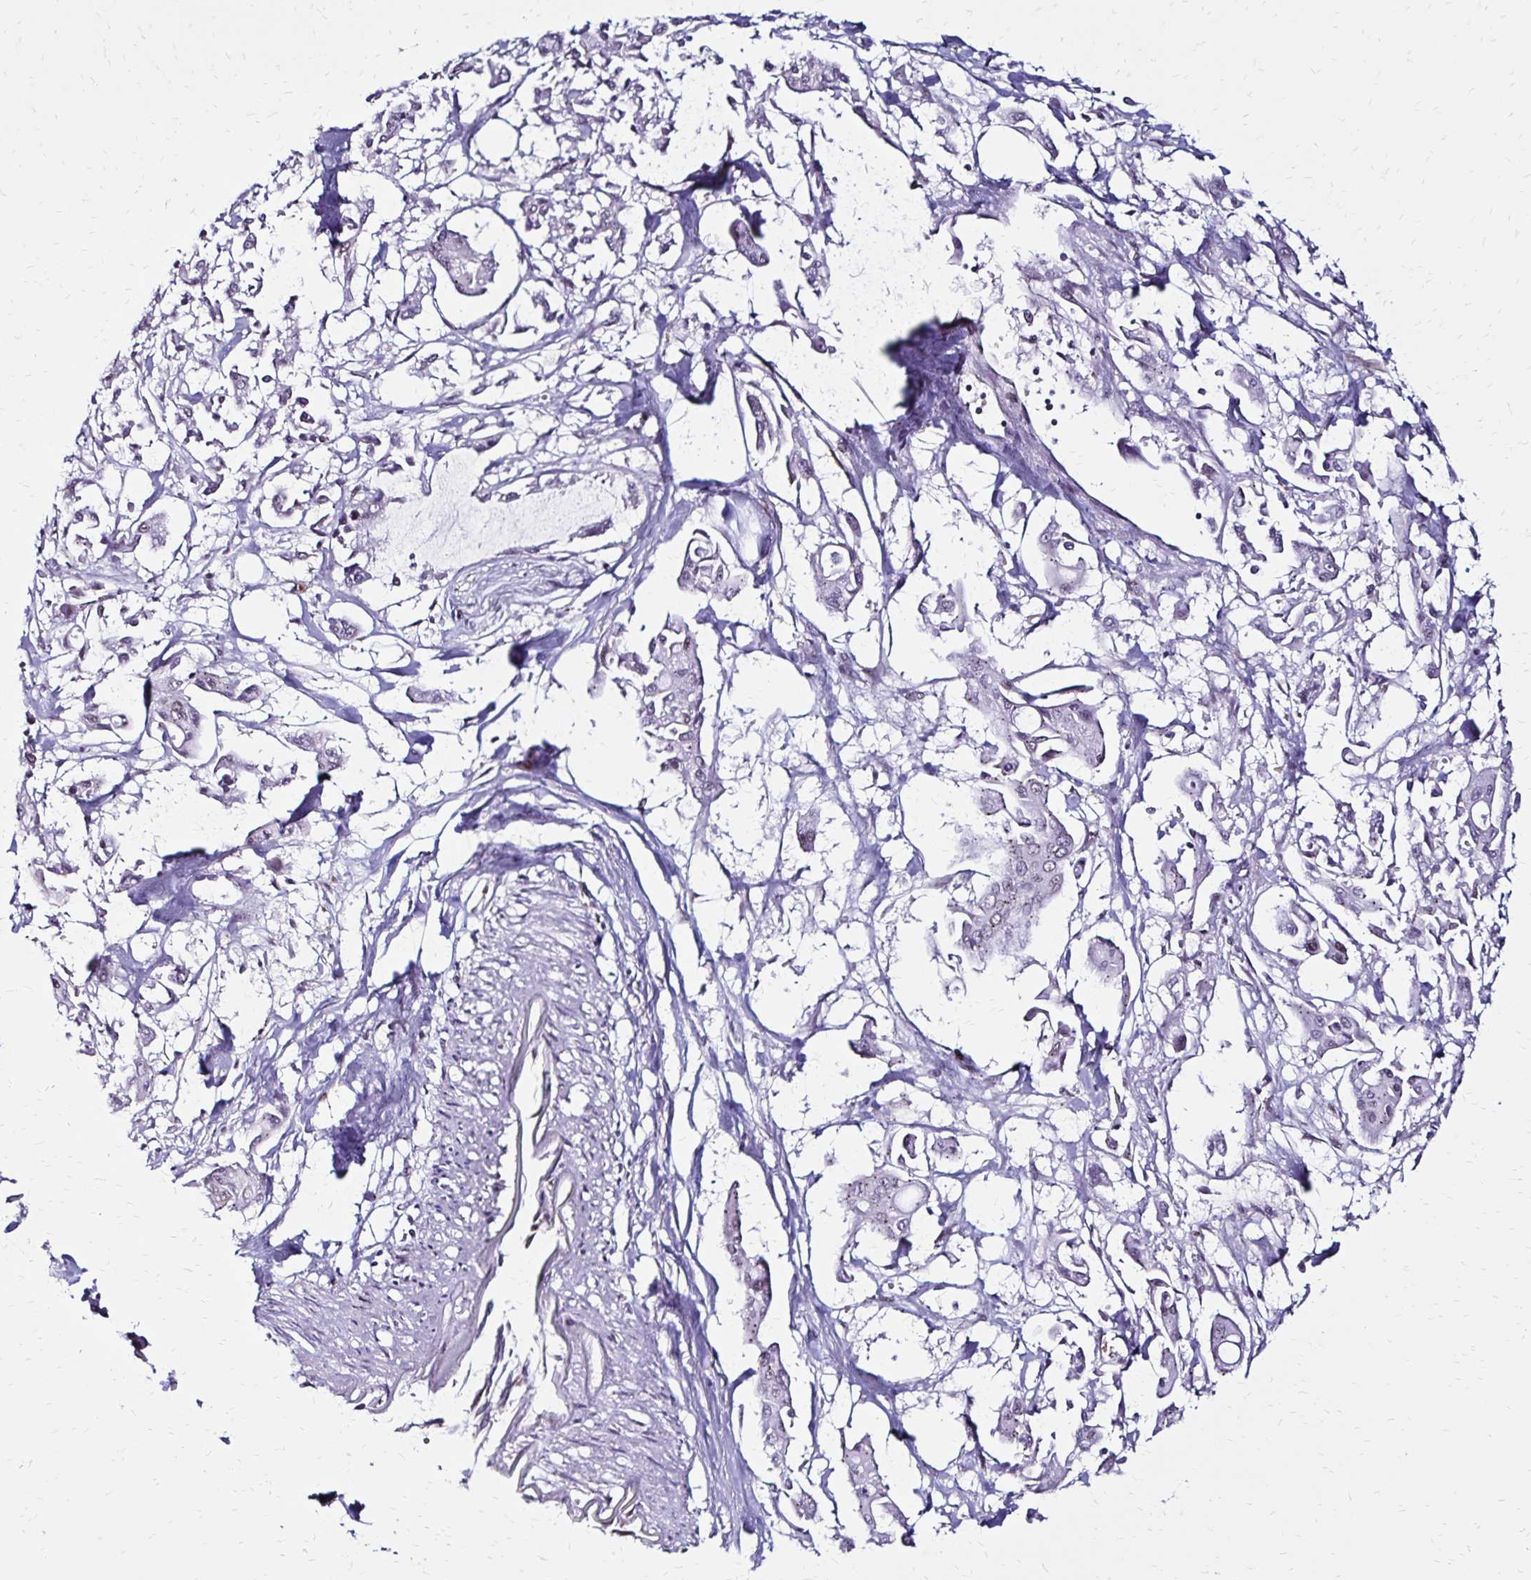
{"staining": {"intensity": "weak", "quantity": "<25%", "location": "nuclear"}, "tissue": "pancreatic cancer", "cell_type": "Tumor cells", "image_type": "cancer", "snomed": [{"axis": "morphology", "description": "Adenocarcinoma, NOS"}, {"axis": "topography", "description": "Pancreas"}], "caption": "Tumor cells show no significant protein staining in adenocarcinoma (pancreatic).", "gene": "TOB1", "patient": {"sex": "male", "age": 61}}